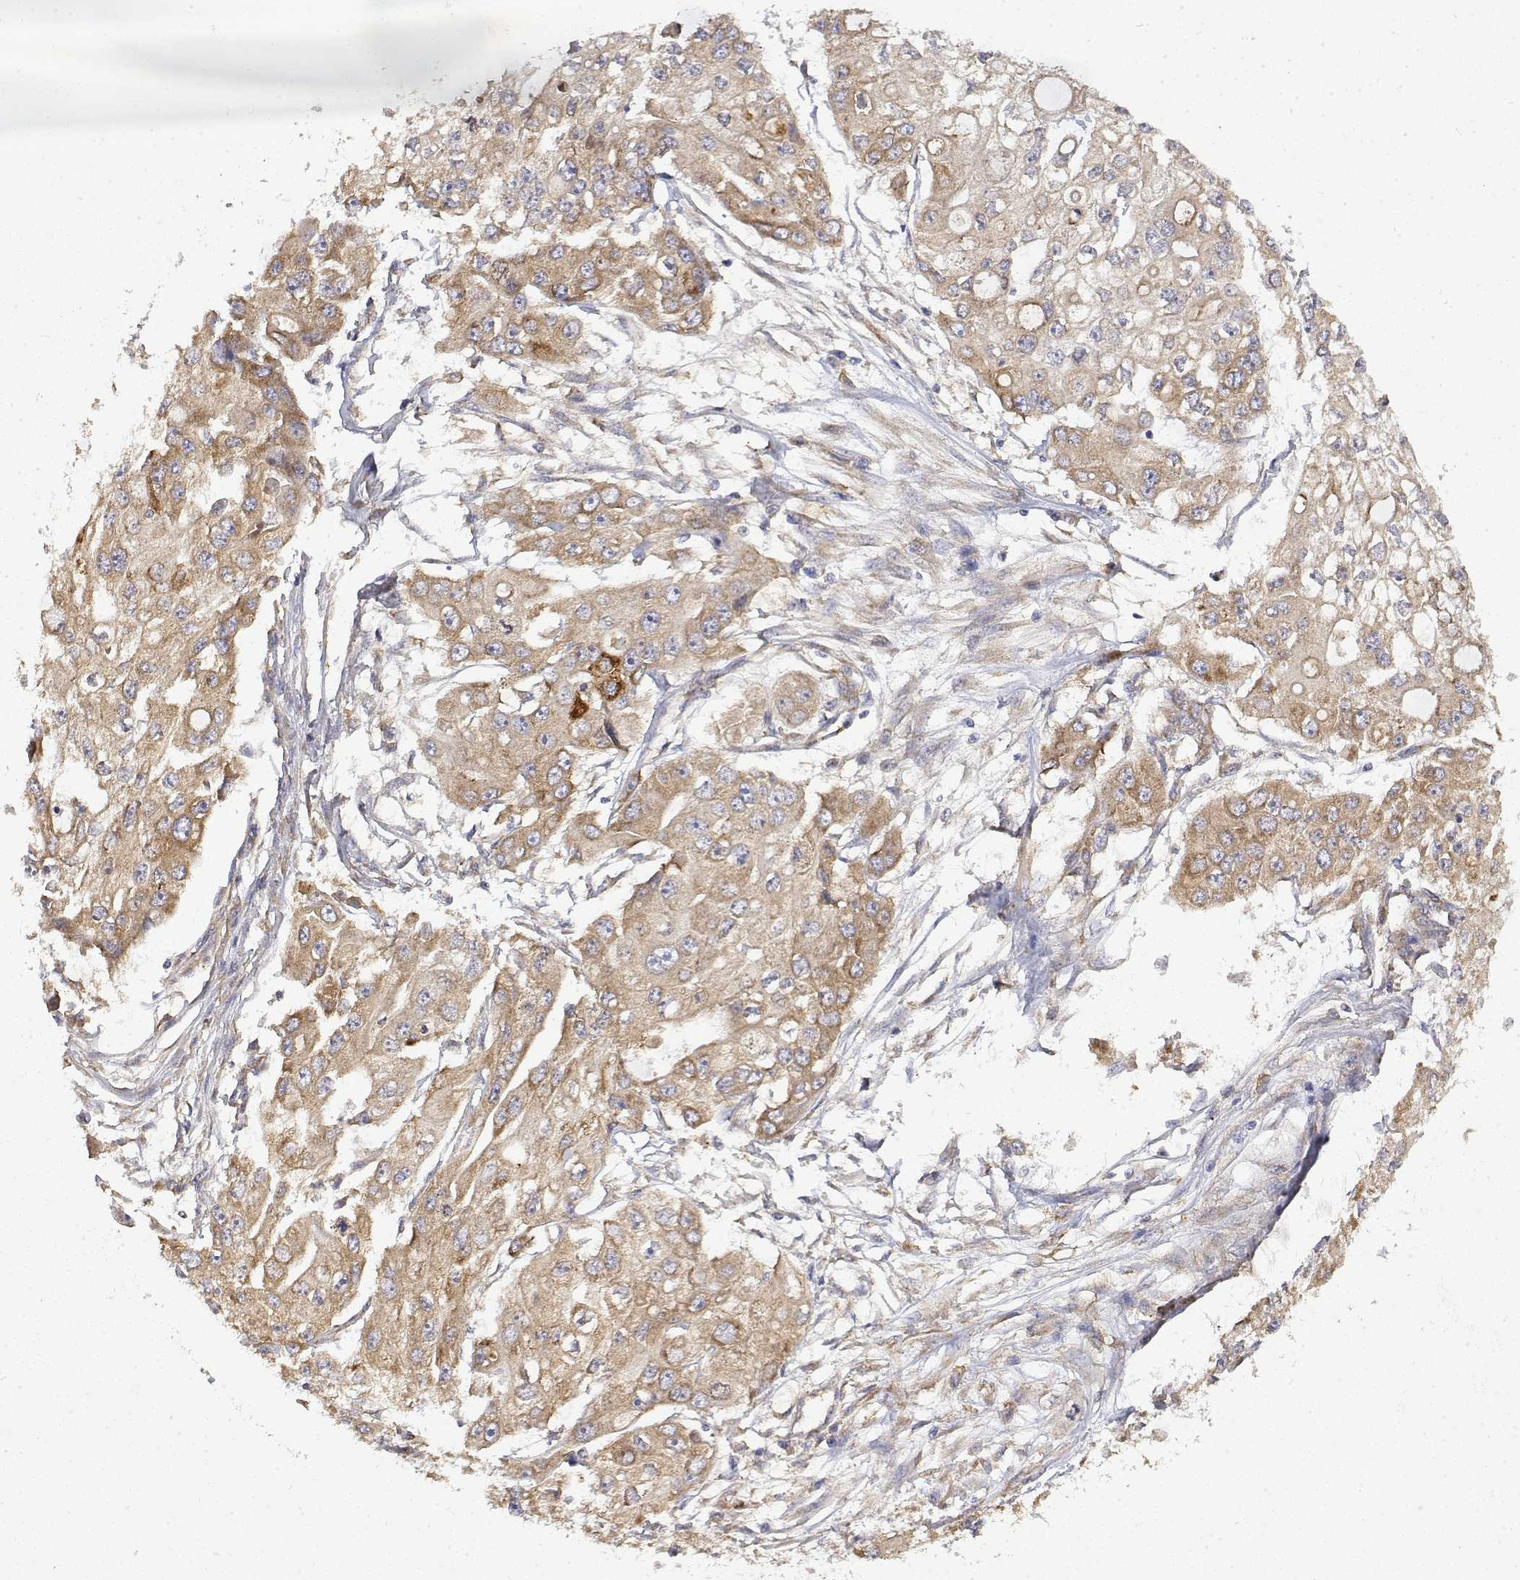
{"staining": {"intensity": "weak", "quantity": ">75%", "location": "cytoplasmic/membranous"}, "tissue": "ovarian cancer", "cell_type": "Tumor cells", "image_type": "cancer", "snomed": [{"axis": "morphology", "description": "Cystadenocarcinoma, serous, NOS"}, {"axis": "topography", "description": "Ovary"}], "caption": "High-power microscopy captured an immunohistochemistry (IHC) micrograph of ovarian cancer, revealing weak cytoplasmic/membranous positivity in approximately >75% of tumor cells.", "gene": "PACSIN2", "patient": {"sex": "female", "age": 56}}